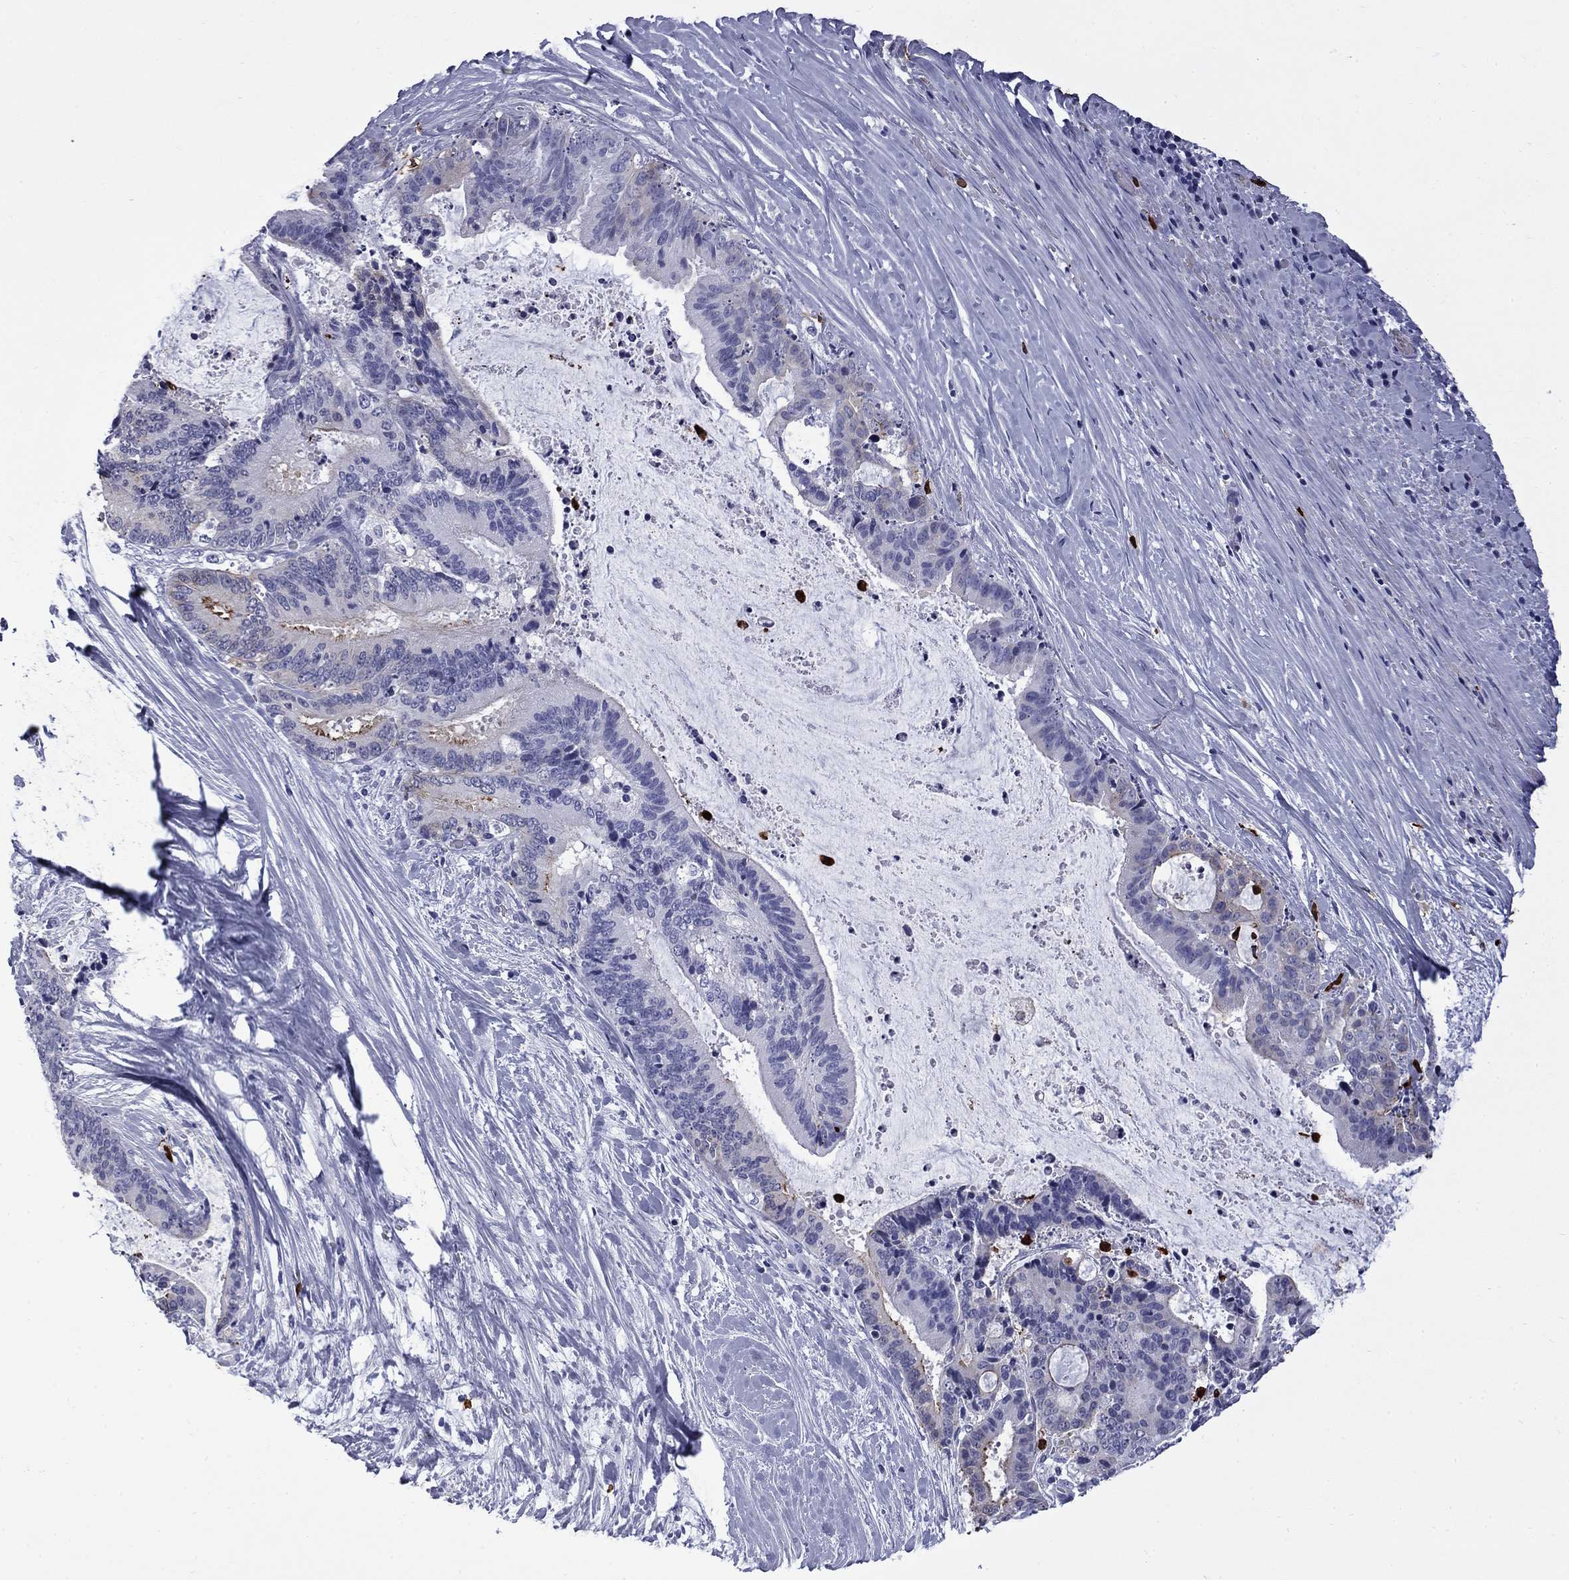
{"staining": {"intensity": "negative", "quantity": "none", "location": "none"}, "tissue": "liver cancer", "cell_type": "Tumor cells", "image_type": "cancer", "snomed": [{"axis": "morphology", "description": "Cholangiocarcinoma"}, {"axis": "topography", "description": "Liver"}], "caption": "High power microscopy histopathology image of an immunohistochemistry (IHC) histopathology image of liver cancer, revealing no significant positivity in tumor cells.", "gene": "TRIM29", "patient": {"sex": "female", "age": 73}}